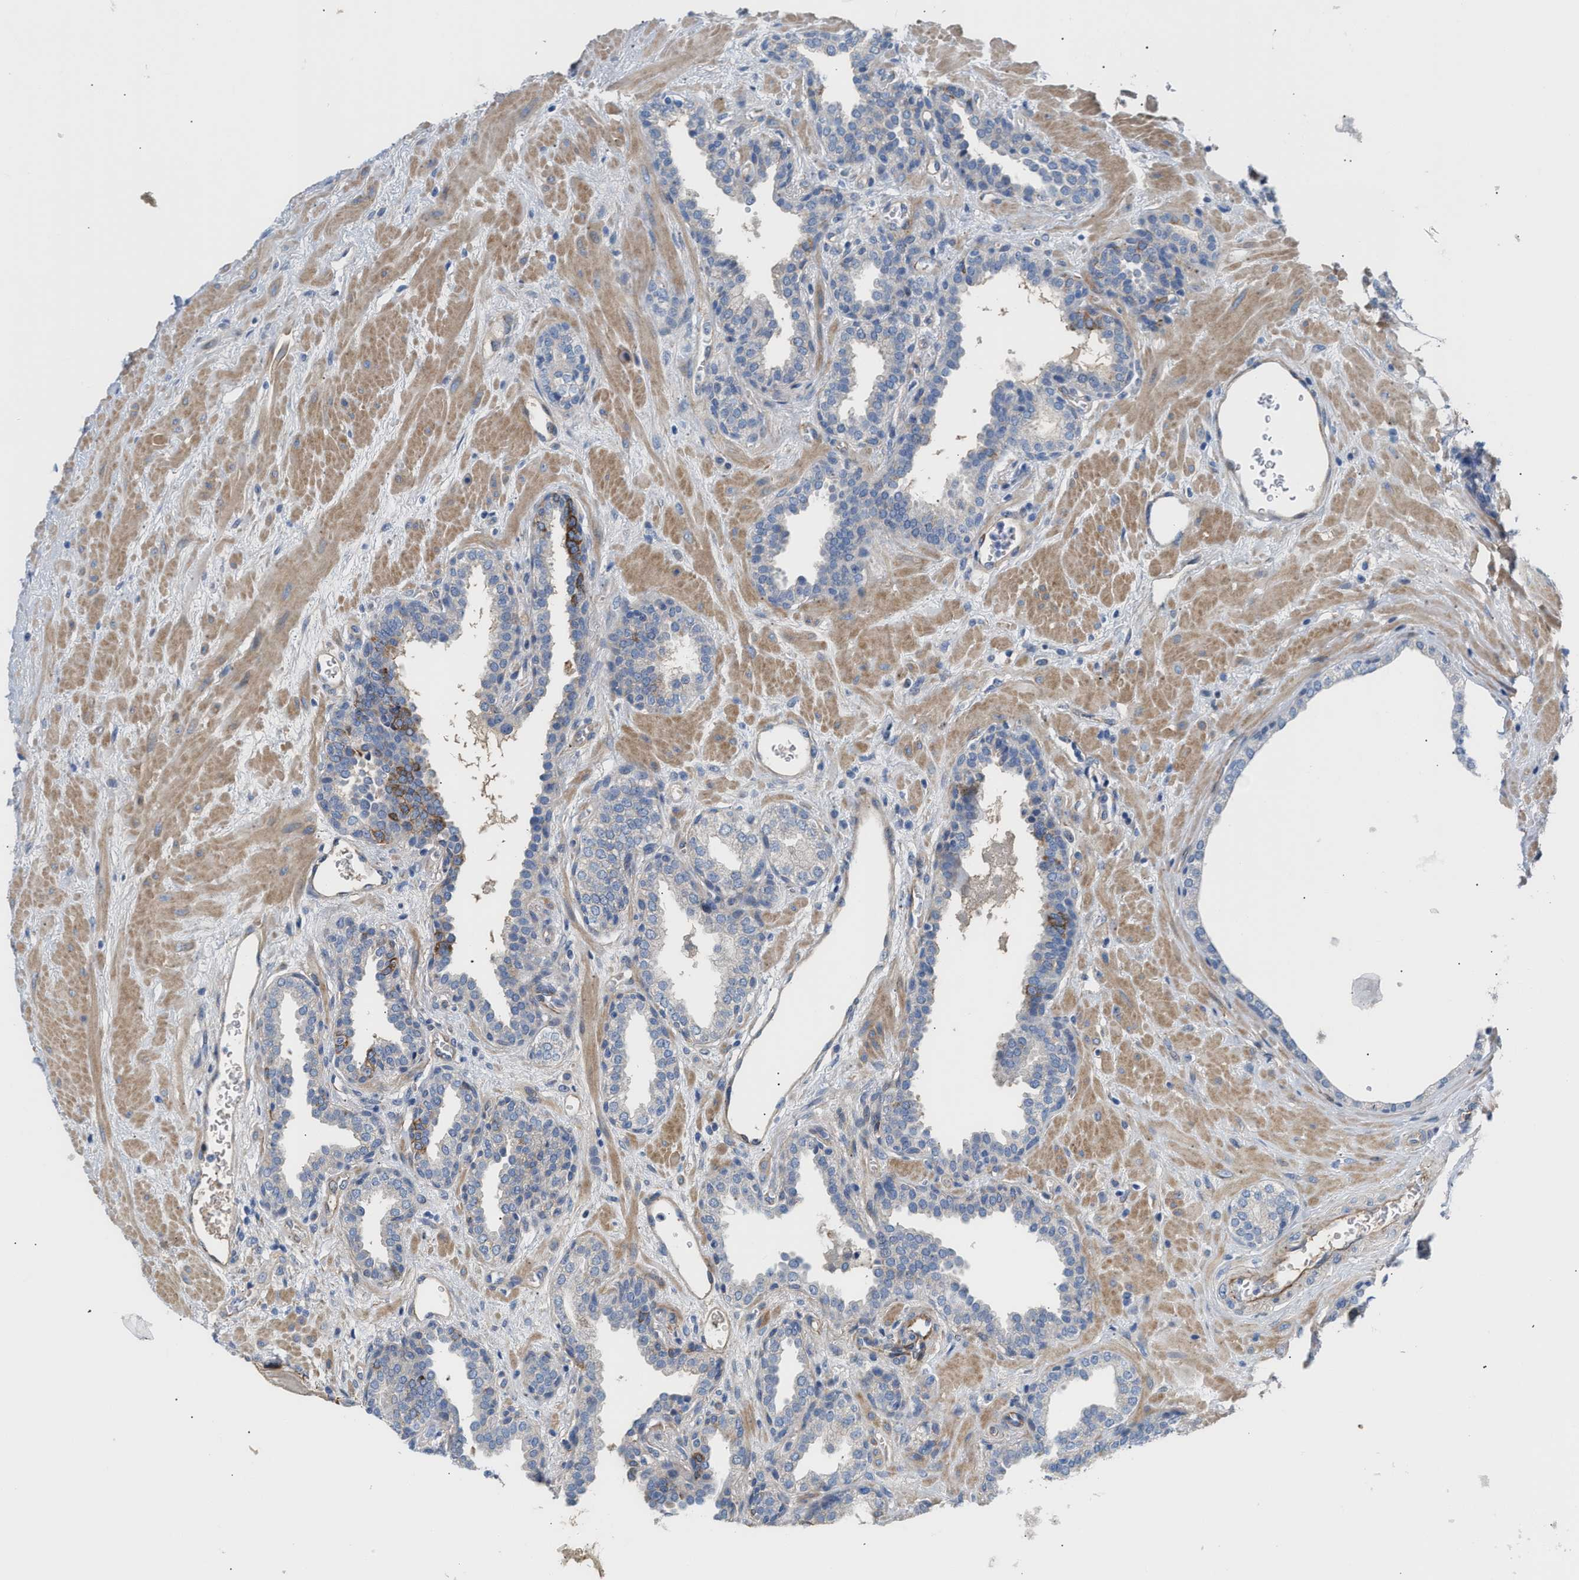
{"staining": {"intensity": "strong", "quantity": "<25%", "location": "cytoplasmic/membranous"}, "tissue": "prostate", "cell_type": "Glandular cells", "image_type": "normal", "snomed": [{"axis": "morphology", "description": "Normal tissue, NOS"}, {"axis": "topography", "description": "Prostate"}], "caption": "IHC staining of normal prostate, which demonstrates medium levels of strong cytoplasmic/membranous positivity in approximately <25% of glandular cells indicating strong cytoplasmic/membranous protein positivity. The staining was performed using DAB (3,3'-diaminobenzidine) (brown) for protein detection and nuclei were counterstained in hematoxylin (blue).", "gene": "TFPI", "patient": {"sex": "male", "age": 51}}